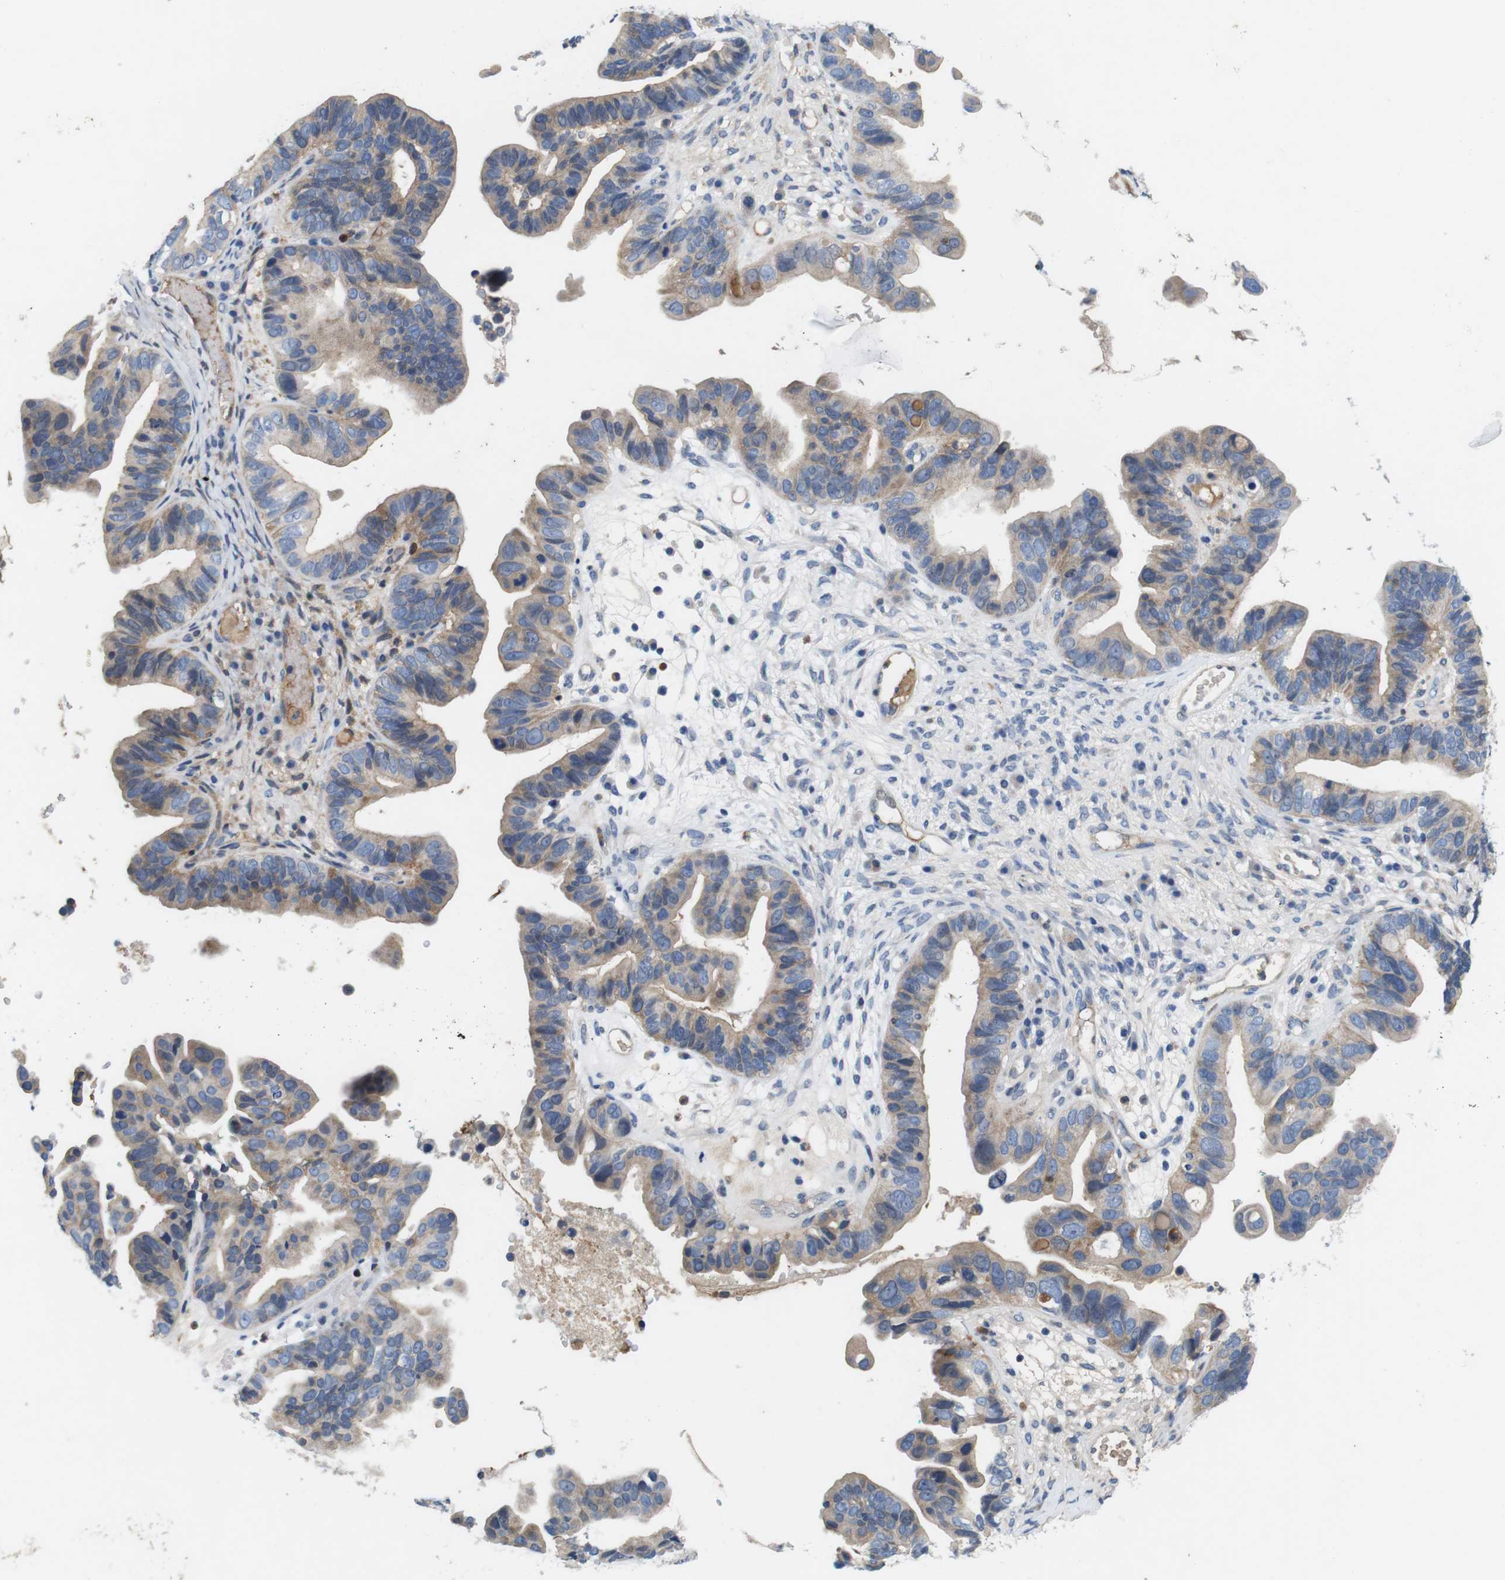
{"staining": {"intensity": "weak", "quantity": ">75%", "location": "cytoplasmic/membranous"}, "tissue": "ovarian cancer", "cell_type": "Tumor cells", "image_type": "cancer", "snomed": [{"axis": "morphology", "description": "Cystadenocarcinoma, serous, NOS"}, {"axis": "topography", "description": "Ovary"}], "caption": "Immunohistochemical staining of ovarian cancer shows low levels of weak cytoplasmic/membranous protein staining in approximately >75% of tumor cells.", "gene": "C1RL", "patient": {"sex": "female", "age": 56}}